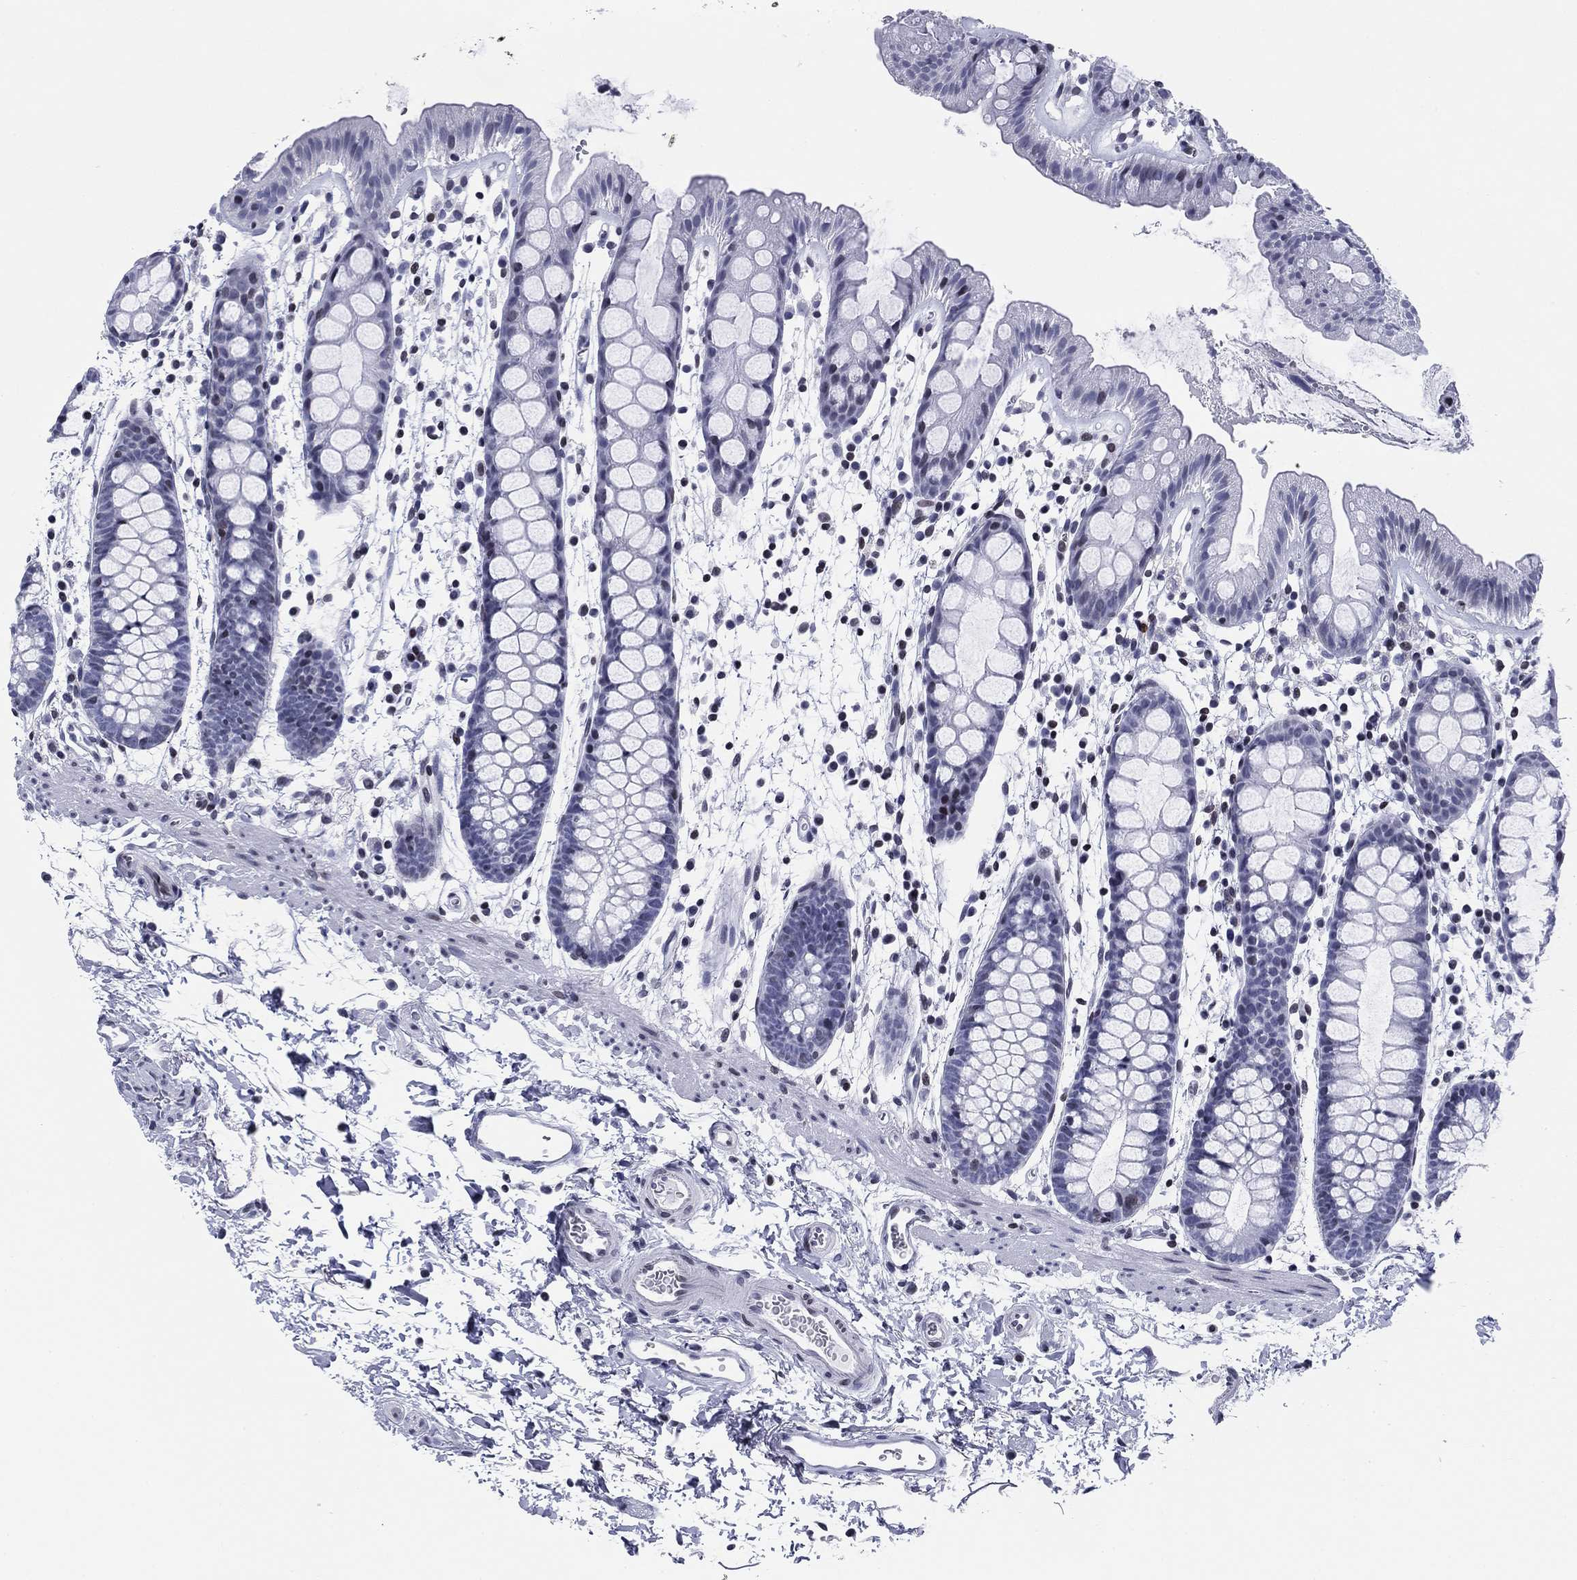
{"staining": {"intensity": "negative", "quantity": "none", "location": "none"}, "tissue": "rectum", "cell_type": "Glandular cells", "image_type": "normal", "snomed": [{"axis": "morphology", "description": "Normal tissue, NOS"}, {"axis": "topography", "description": "Rectum"}], "caption": "The immunohistochemistry (IHC) photomicrograph has no significant positivity in glandular cells of rectum.", "gene": "CCDC144A", "patient": {"sex": "male", "age": 57}}